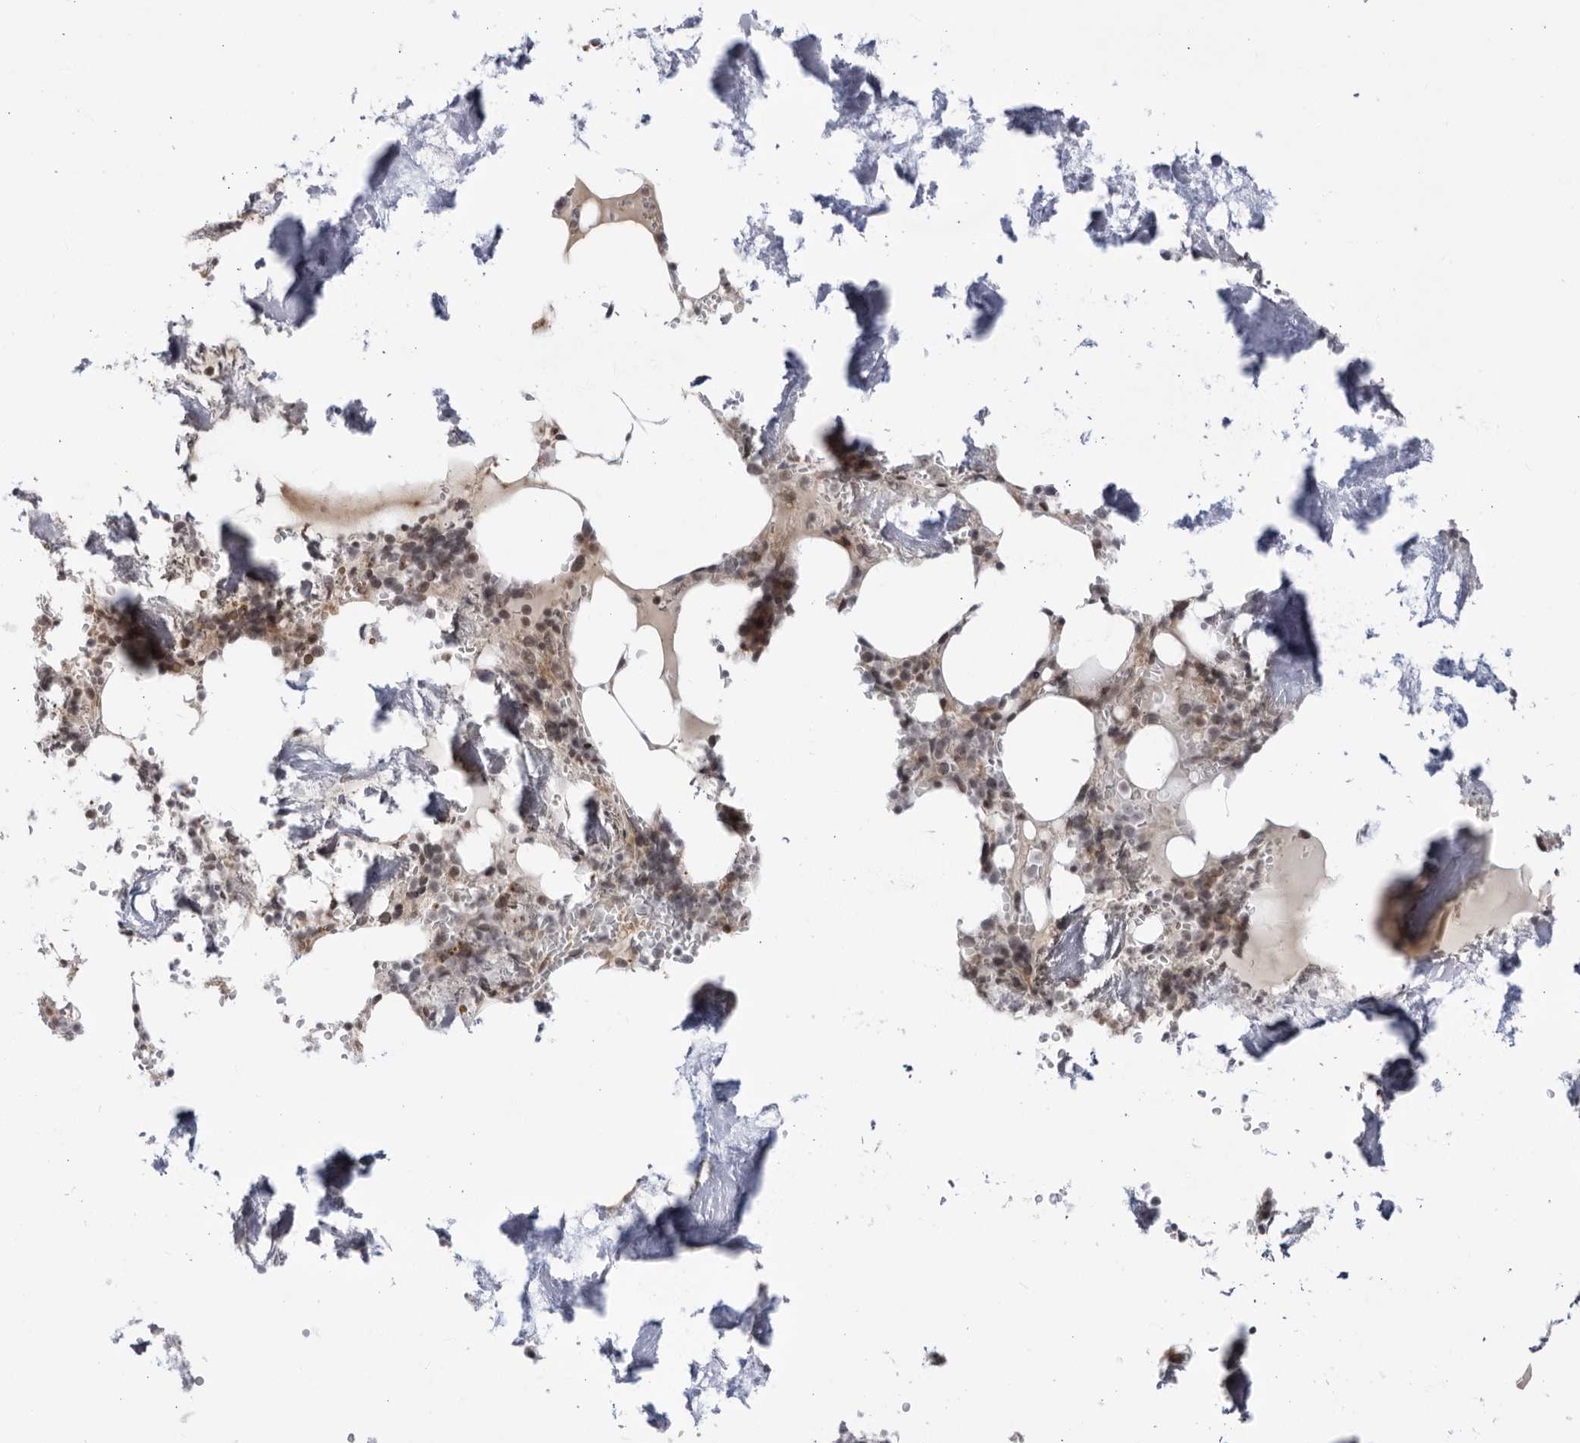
{"staining": {"intensity": "strong", "quantity": ">75%", "location": "nuclear"}, "tissue": "bone marrow", "cell_type": "Hematopoietic cells", "image_type": "normal", "snomed": [{"axis": "morphology", "description": "Normal tissue, NOS"}, {"axis": "topography", "description": "Bone marrow"}], "caption": "Immunohistochemical staining of unremarkable human bone marrow exhibits strong nuclear protein positivity in approximately >75% of hematopoietic cells. Nuclei are stained in blue.", "gene": "DTL", "patient": {"sex": "male", "age": 70}}